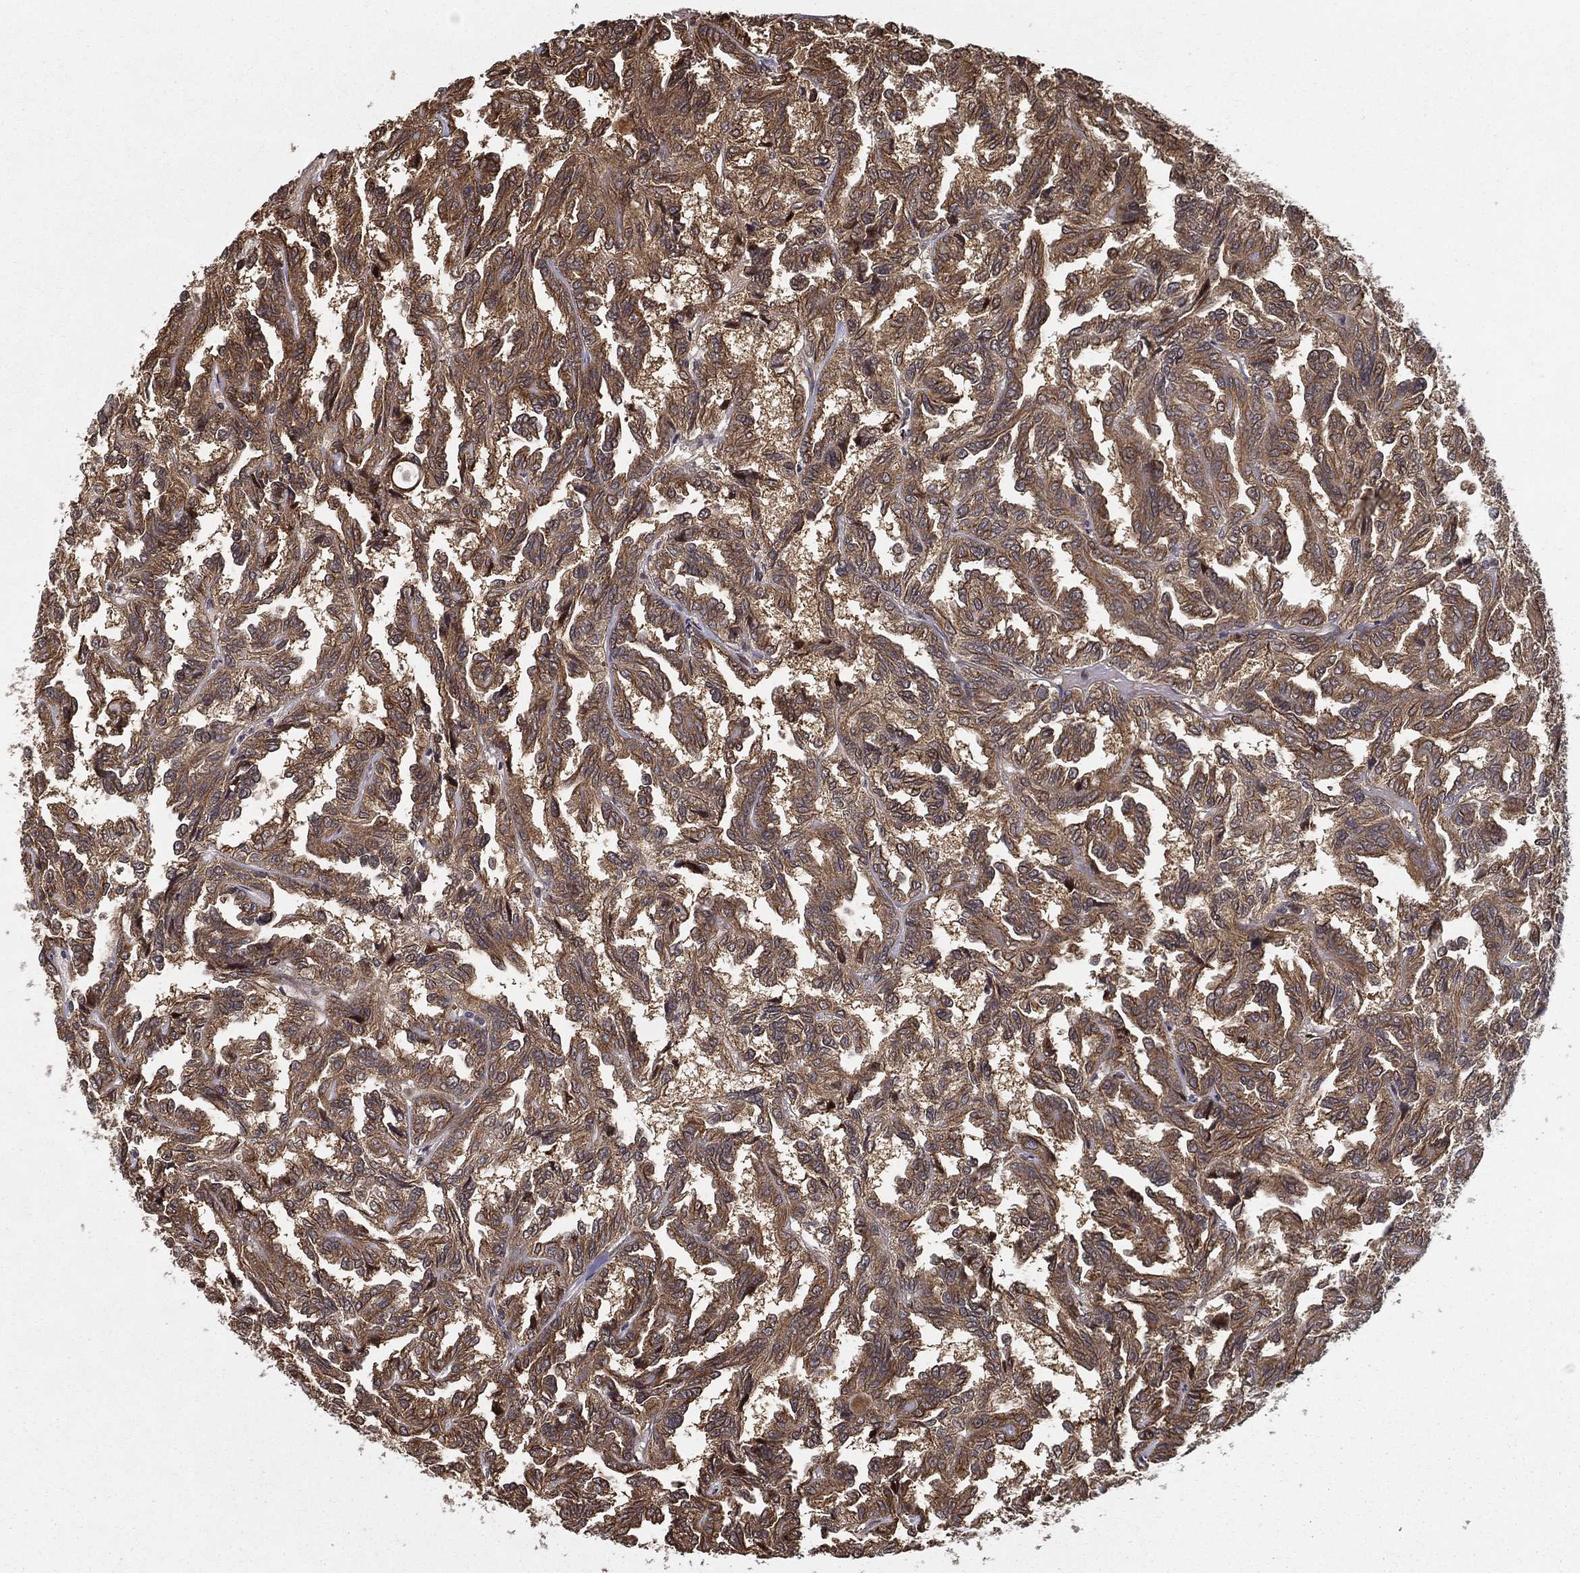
{"staining": {"intensity": "moderate", "quantity": ">75%", "location": "cytoplasmic/membranous"}, "tissue": "renal cancer", "cell_type": "Tumor cells", "image_type": "cancer", "snomed": [{"axis": "morphology", "description": "Adenocarcinoma, NOS"}, {"axis": "topography", "description": "Kidney"}], "caption": "Renal adenocarcinoma was stained to show a protein in brown. There is medium levels of moderate cytoplasmic/membranous positivity in approximately >75% of tumor cells. (DAB = brown stain, brightfield microscopy at high magnification).", "gene": "SLC6A6", "patient": {"sex": "male", "age": 79}}